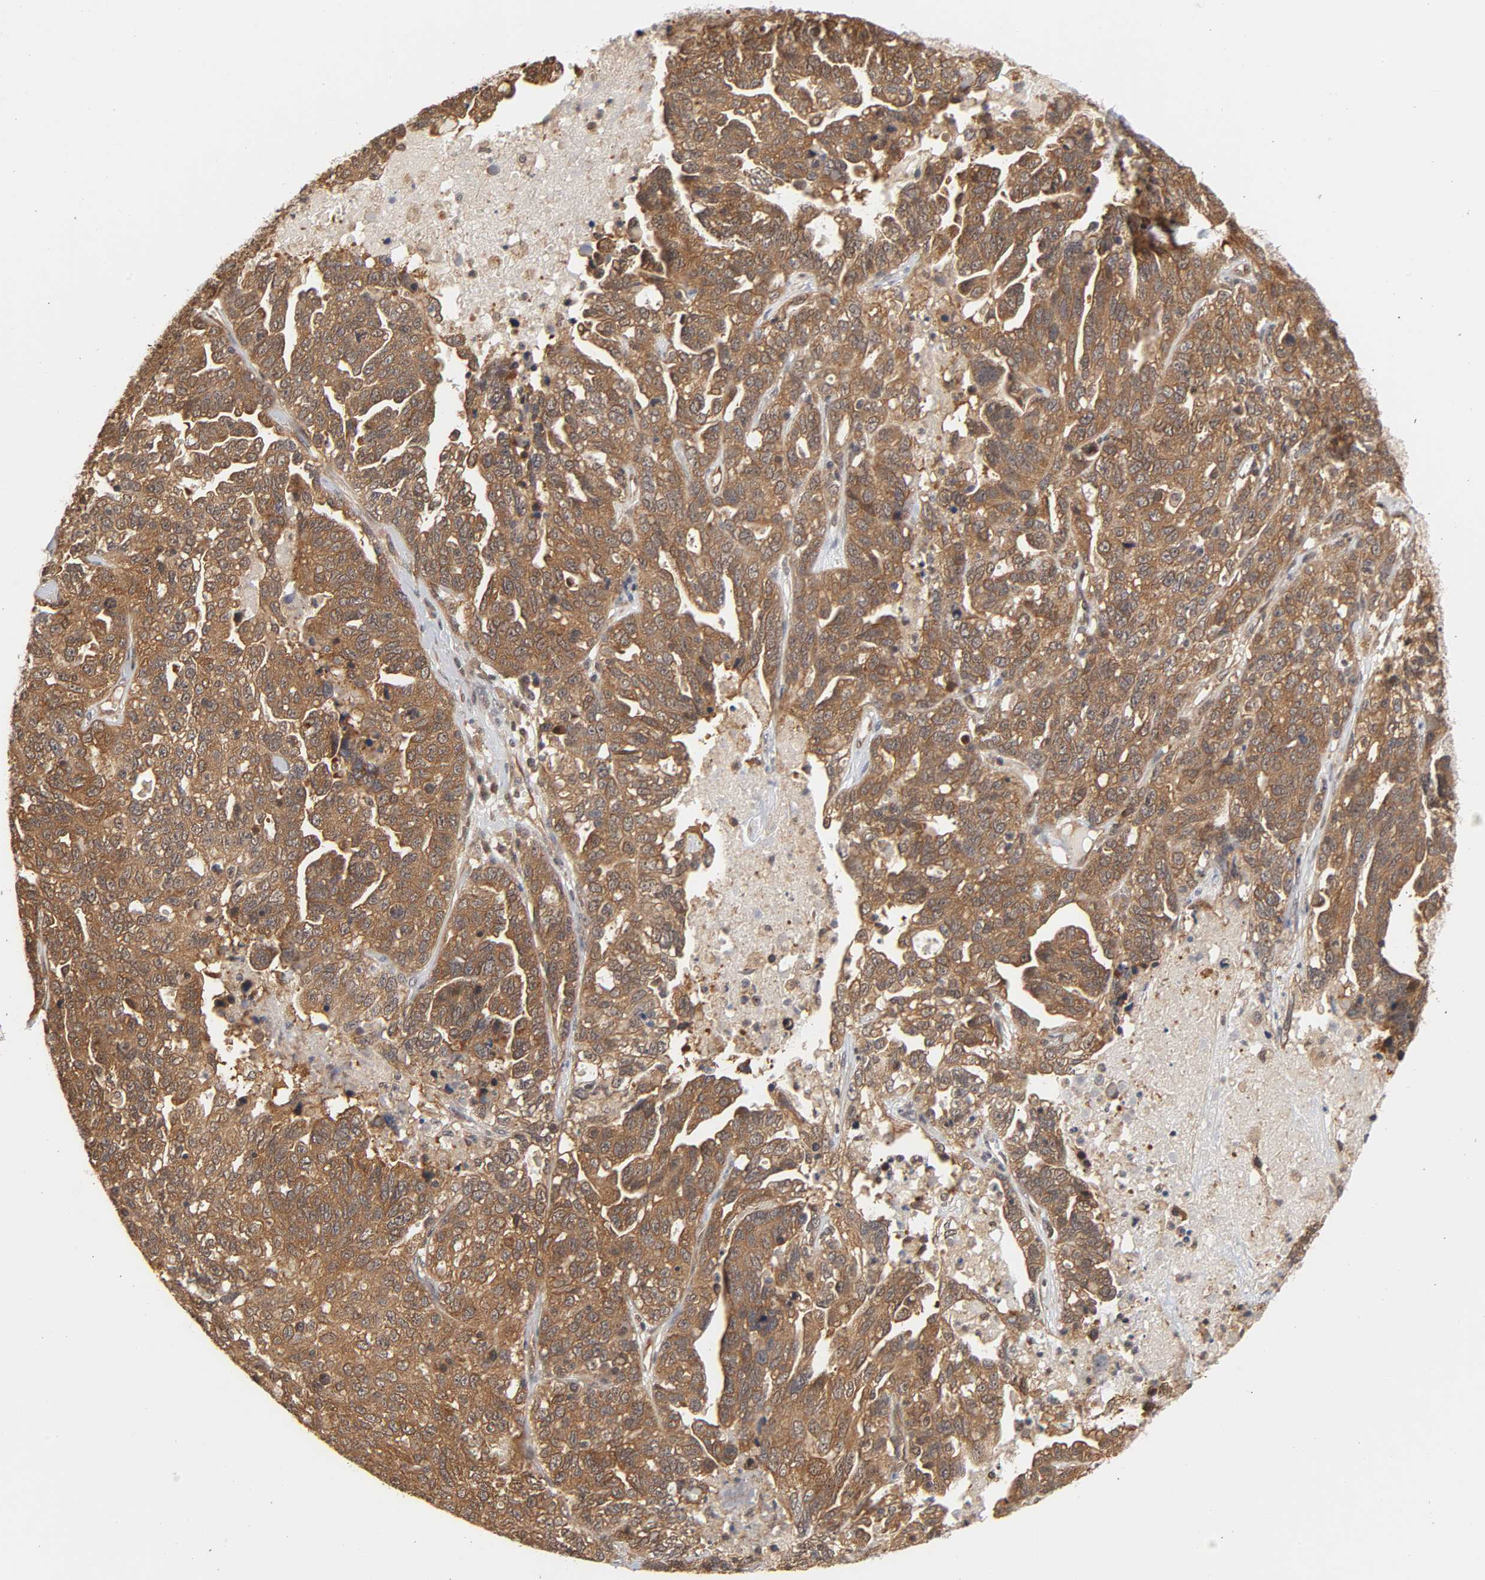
{"staining": {"intensity": "moderate", "quantity": ">75%", "location": "cytoplasmic/membranous"}, "tissue": "ovarian cancer", "cell_type": "Tumor cells", "image_type": "cancer", "snomed": [{"axis": "morphology", "description": "Cystadenocarcinoma, serous, NOS"}, {"axis": "topography", "description": "Ovary"}], "caption": "This is an image of immunohistochemistry staining of serous cystadenocarcinoma (ovarian), which shows moderate staining in the cytoplasmic/membranous of tumor cells.", "gene": "CDC37", "patient": {"sex": "female", "age": 71}}